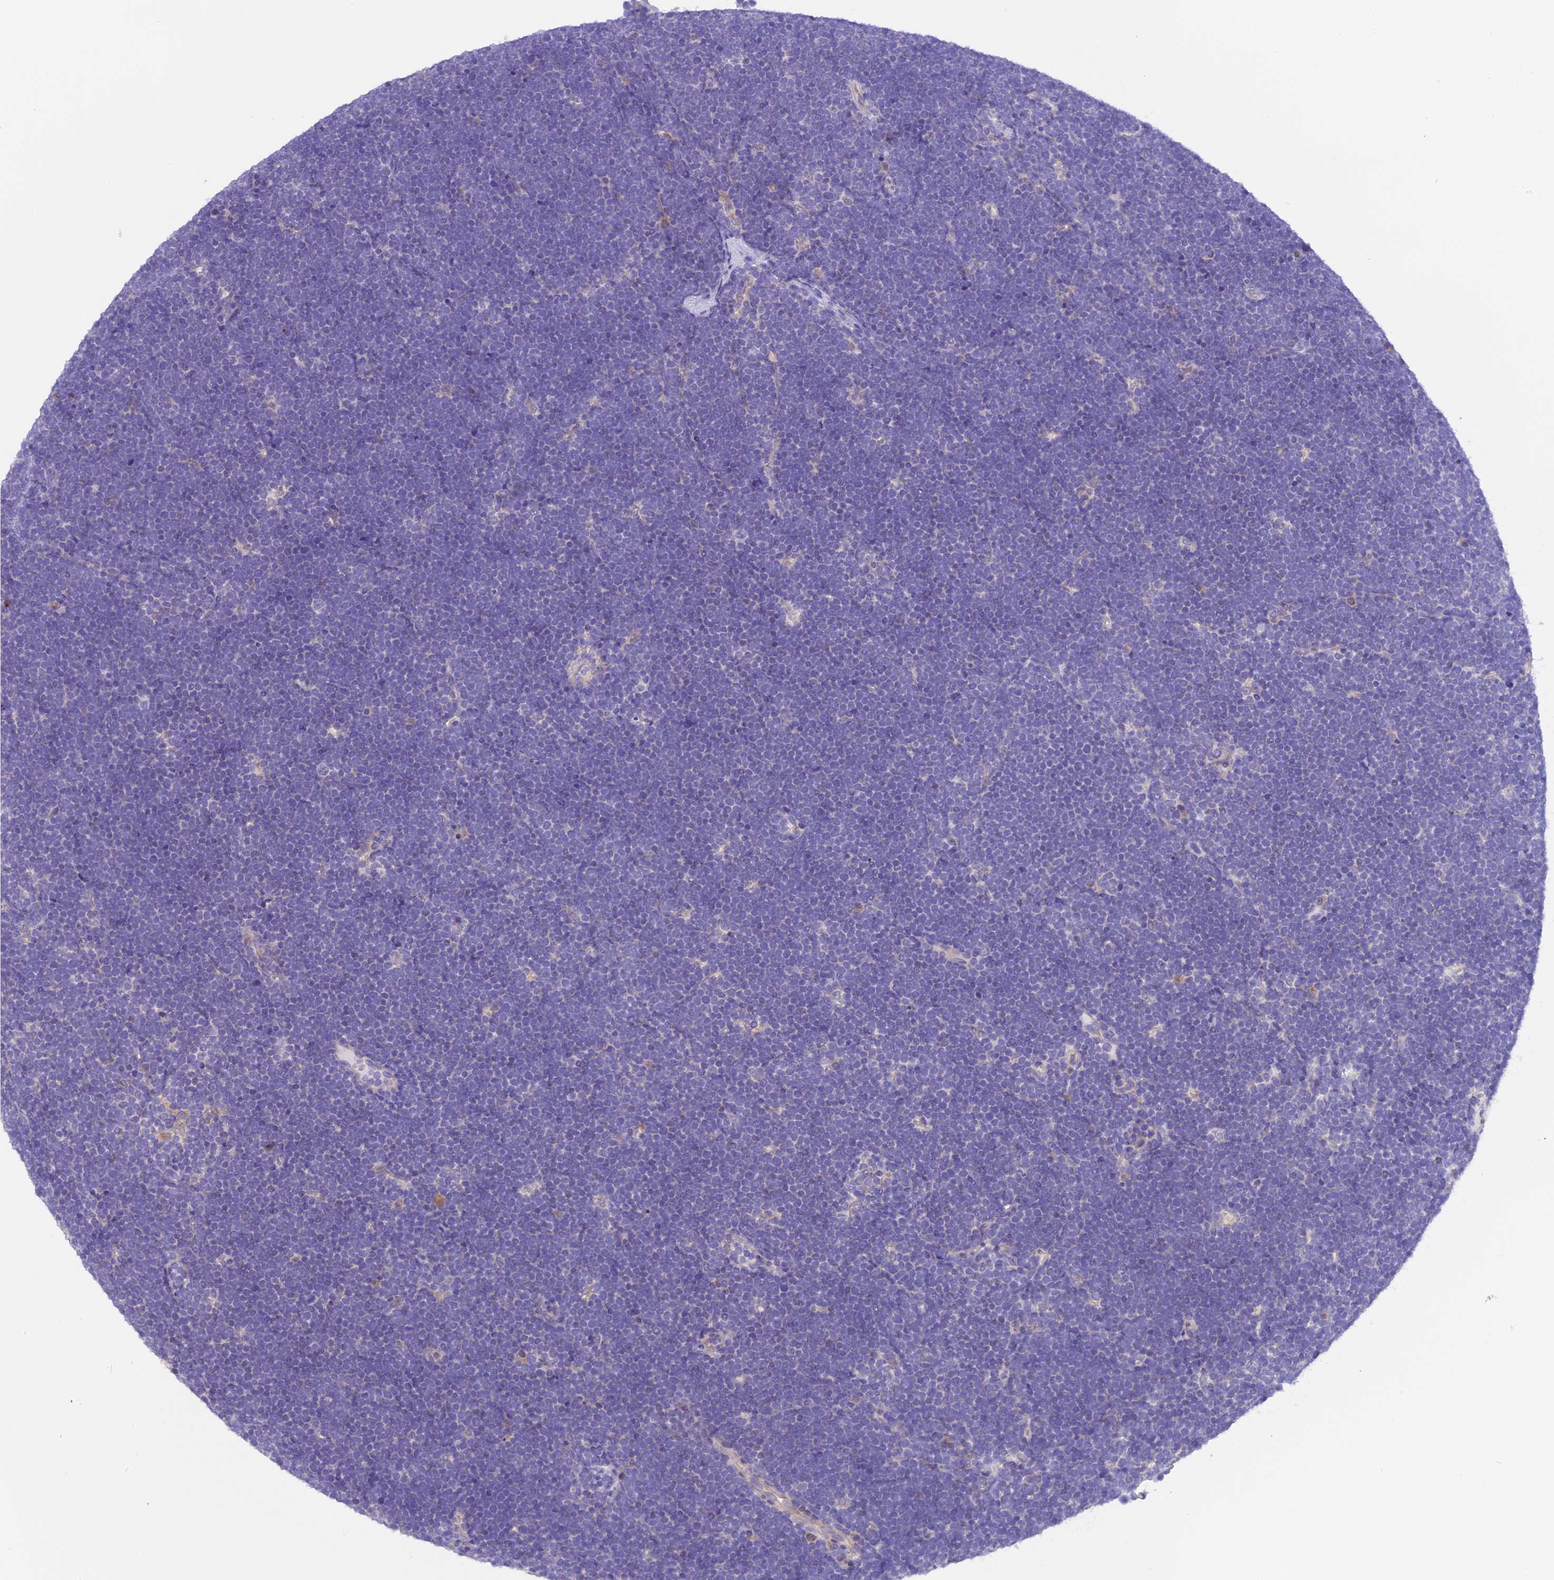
{"staining": {"intensity": "negative", "quantity": "none", "location": "none"}, "tissue": "lymphoma", "cell_type": "Tumor cells", "image_type": "cancer", "snomed": [{"axis": "morphology", "description": "Malignant lymphoma, non-Hodgkin's type, High grade"}, {"axis": "topography", "description": "Lymph node"}], "caption": "Tumor cells are negative for brown protein staining in malignant lymphoma, non-Hodgkin's type (high-grade). Brightfield microscopy of immunohistochemistry (IHC) stained with DAB (3,3'-diaminobenzidine) (brown) and hematoxylin (blue), captured at high magnification.", "gene": "TRIM3", "patient": {"sex": "male", "age": 13}}